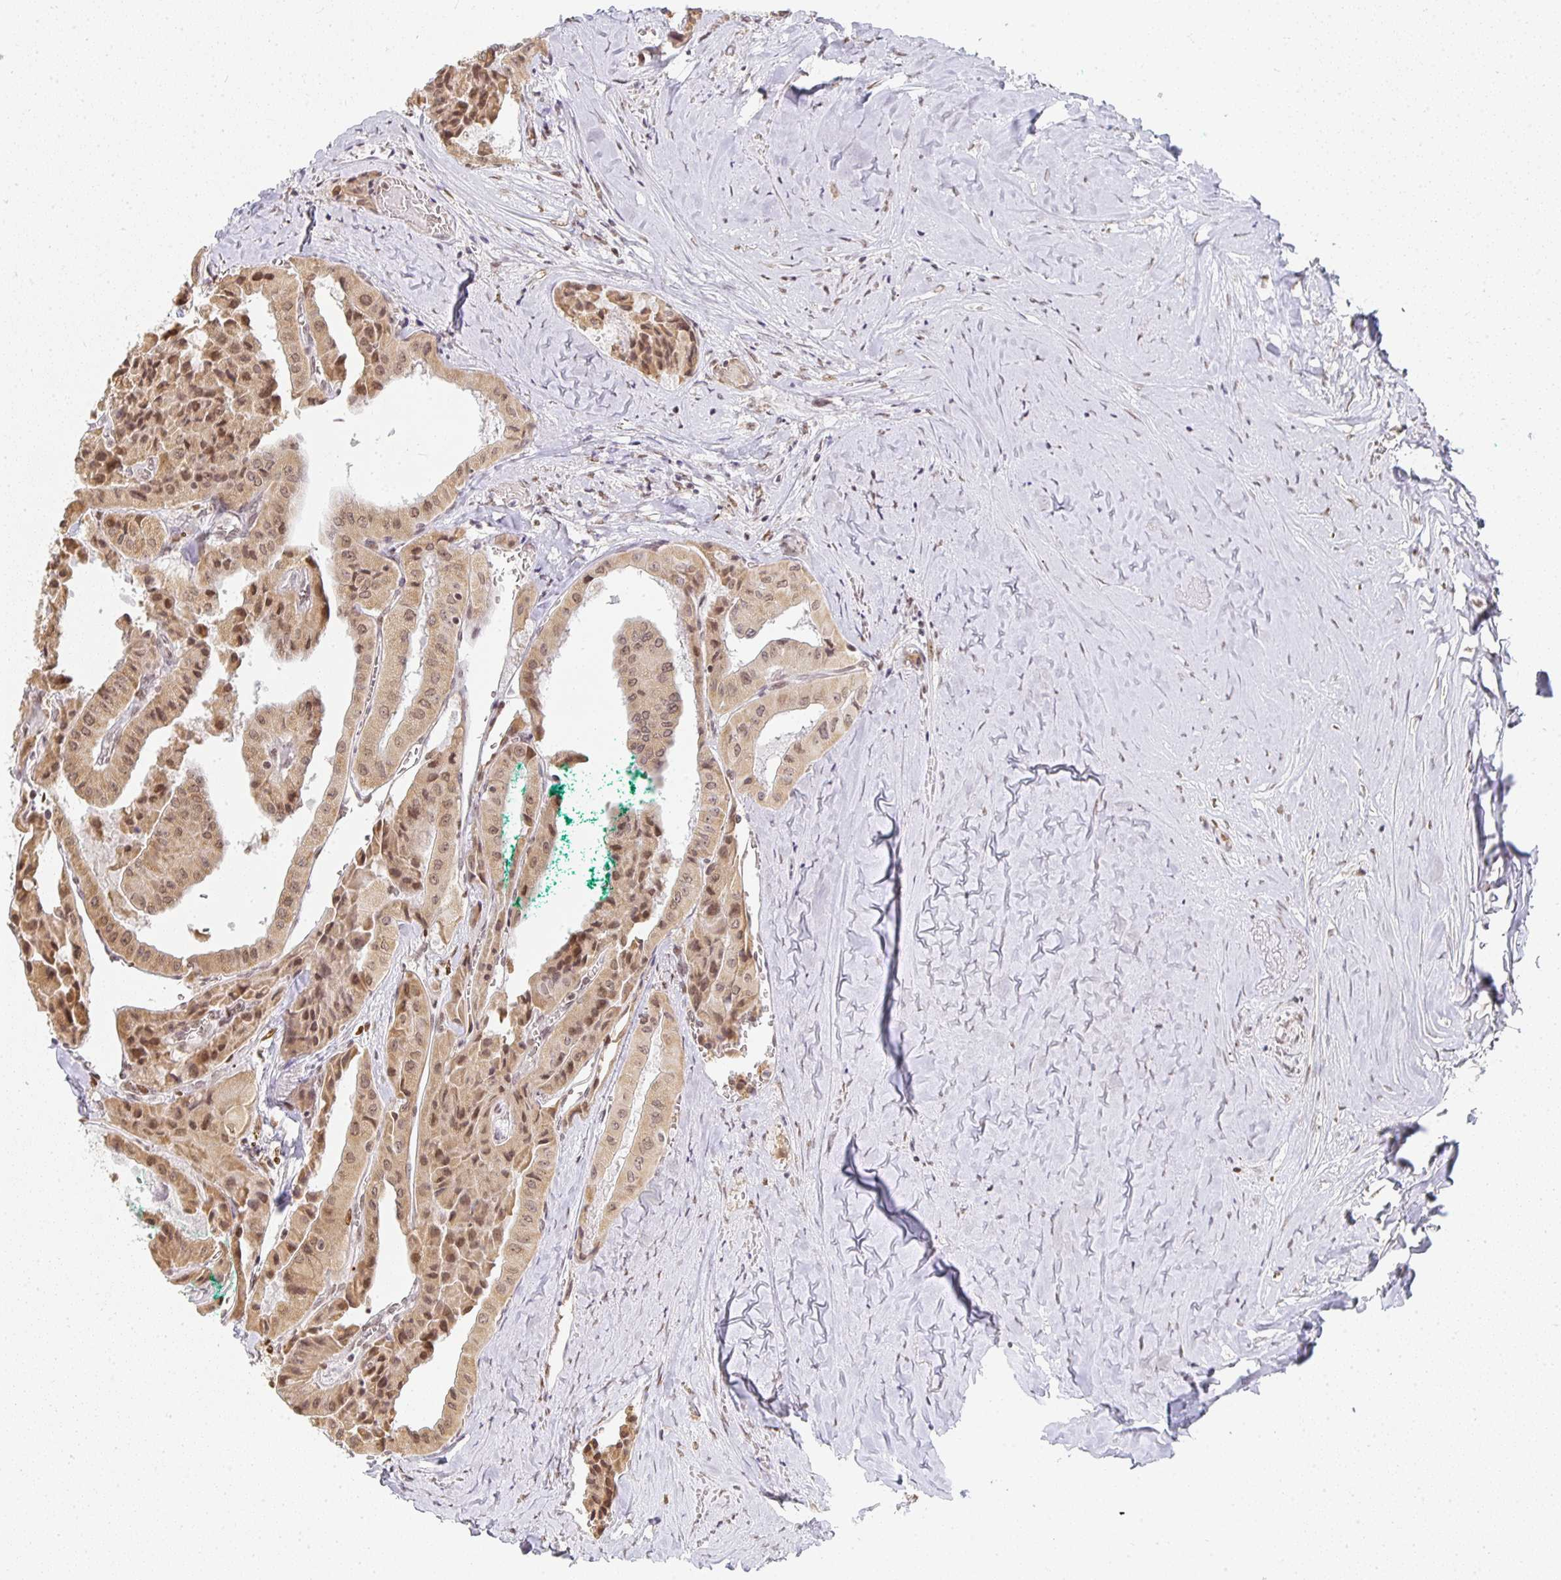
{"staining": {"intensity": "moderate", "quantity": ">75%", "location": "cytoplasmic/membranous,nuclear"}, "tissue": "thyroid cancer", "cell_type": "Tumor cells", "image_type": "cancer", "snomed": [{"axis": "morphology", "description": "Normal tissue, NOS"}, {"axis": "morphology", "description": "Papillary adenocarcinoma, NOS"}, {"axis": "topography", "description": "Thyroid gland"}], "caption": "This photomicrograph shows immunohistochemistry (IHC) staining of thyroid papillary adenocarcinoma, with medium moderate cytoplasmic/membranous and nuclear expression in approximately >75% of tumor cells.", "gene": "SMARCA2", "patient": {"sex": "female", "age": 59}}